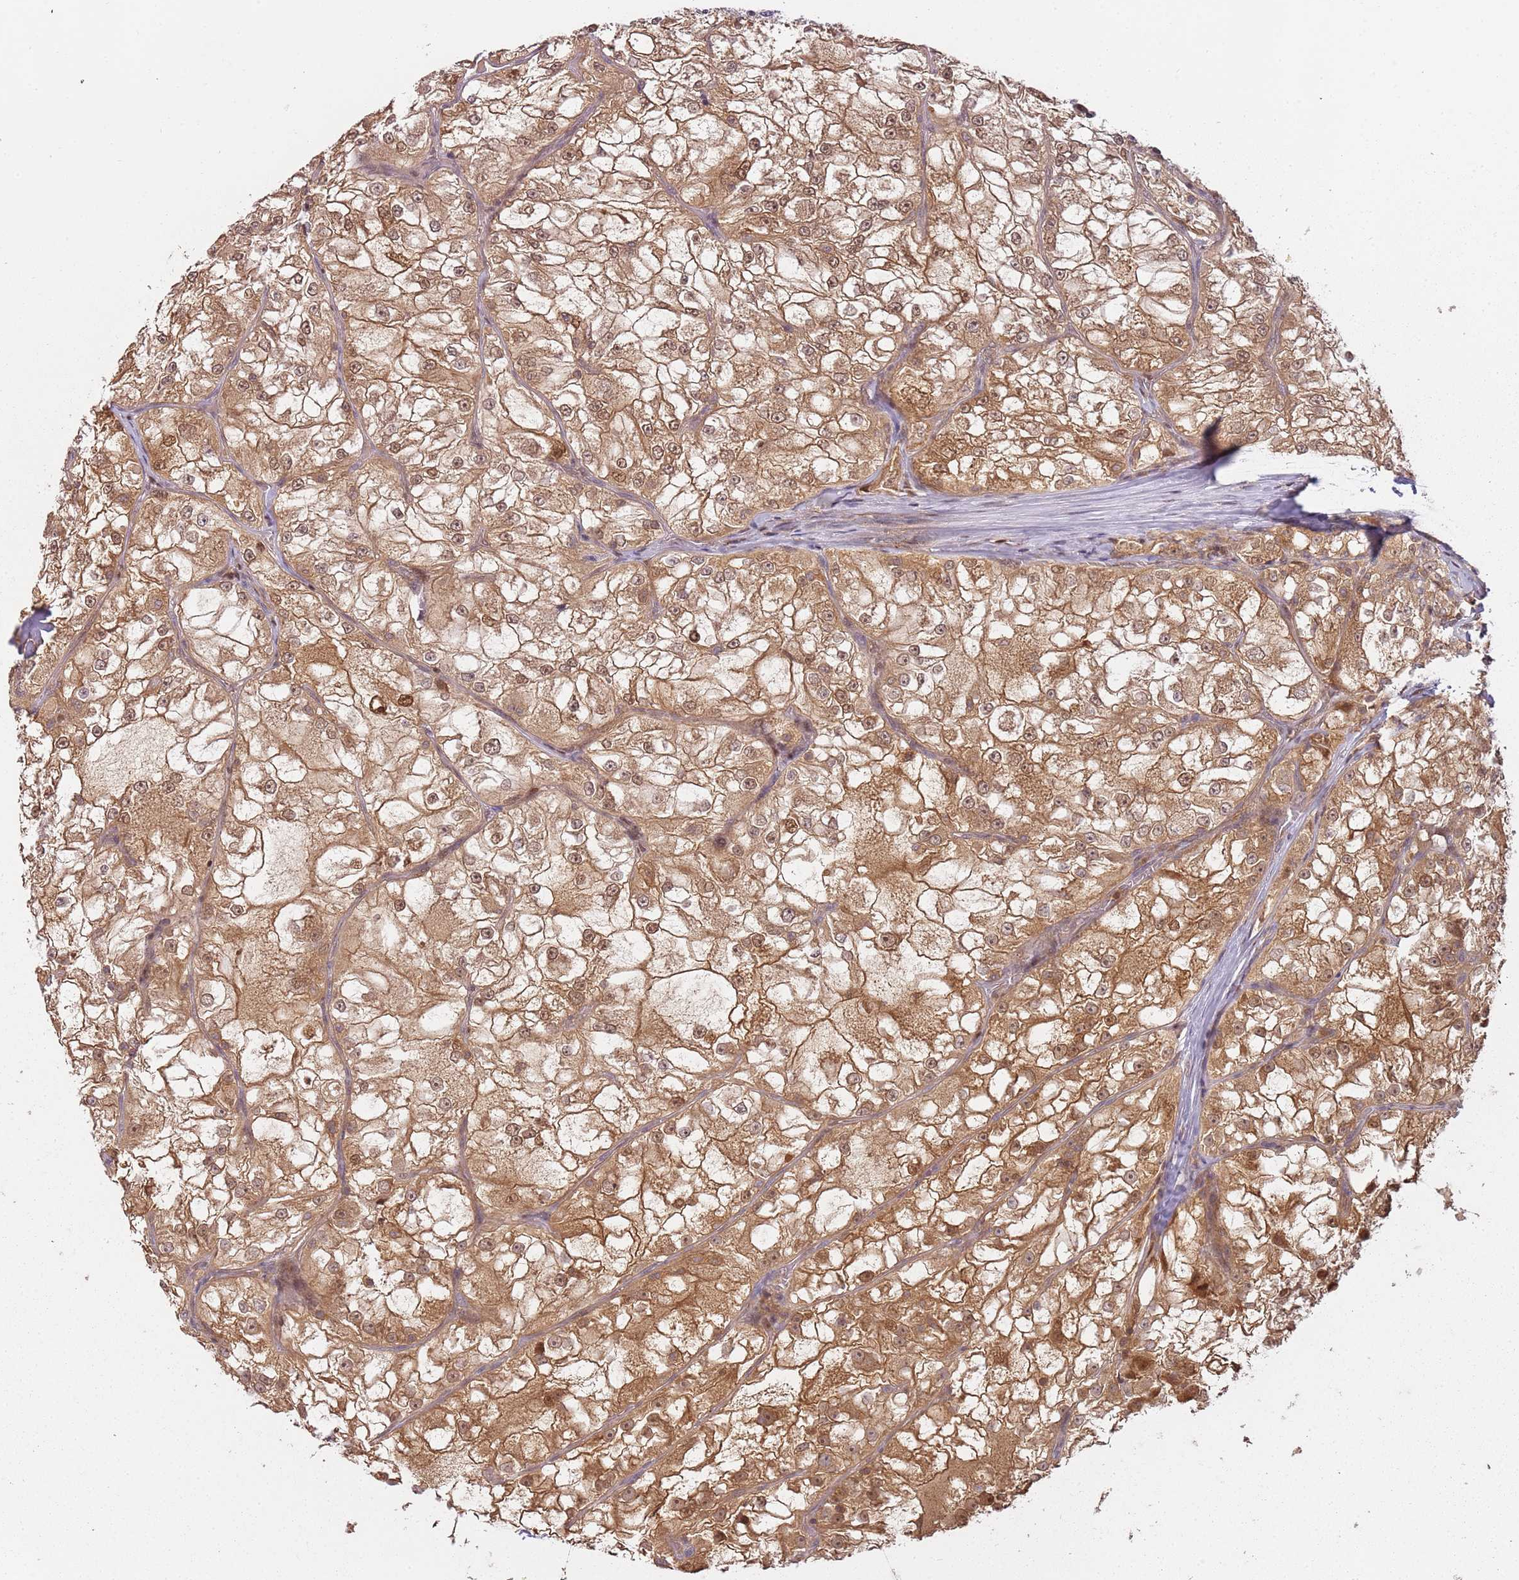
{"staining": {"intensity": "moderate", "quantity": ">75%", "location": "cytoplasmic/membranous,nuclear"}, "tissue": "renal cancer", "cell_type": "Tumor cells", "image_type": "cancer", "snomed": [{"axis": "morphology", "description": "Adenocarcinoma, NOS"}, {"axis": "topography", "description": "Kidney"}], "caption": "High-power microscopy captured an immunohistochemistry micrograph of adenocarcinoma (renal), revealing moderate cytoplasmic/membranous and nuclear staining in approximately >75% of tumor cells.", "gene": "GSTO2", "patient": {"sex": "female", "age": 72}}